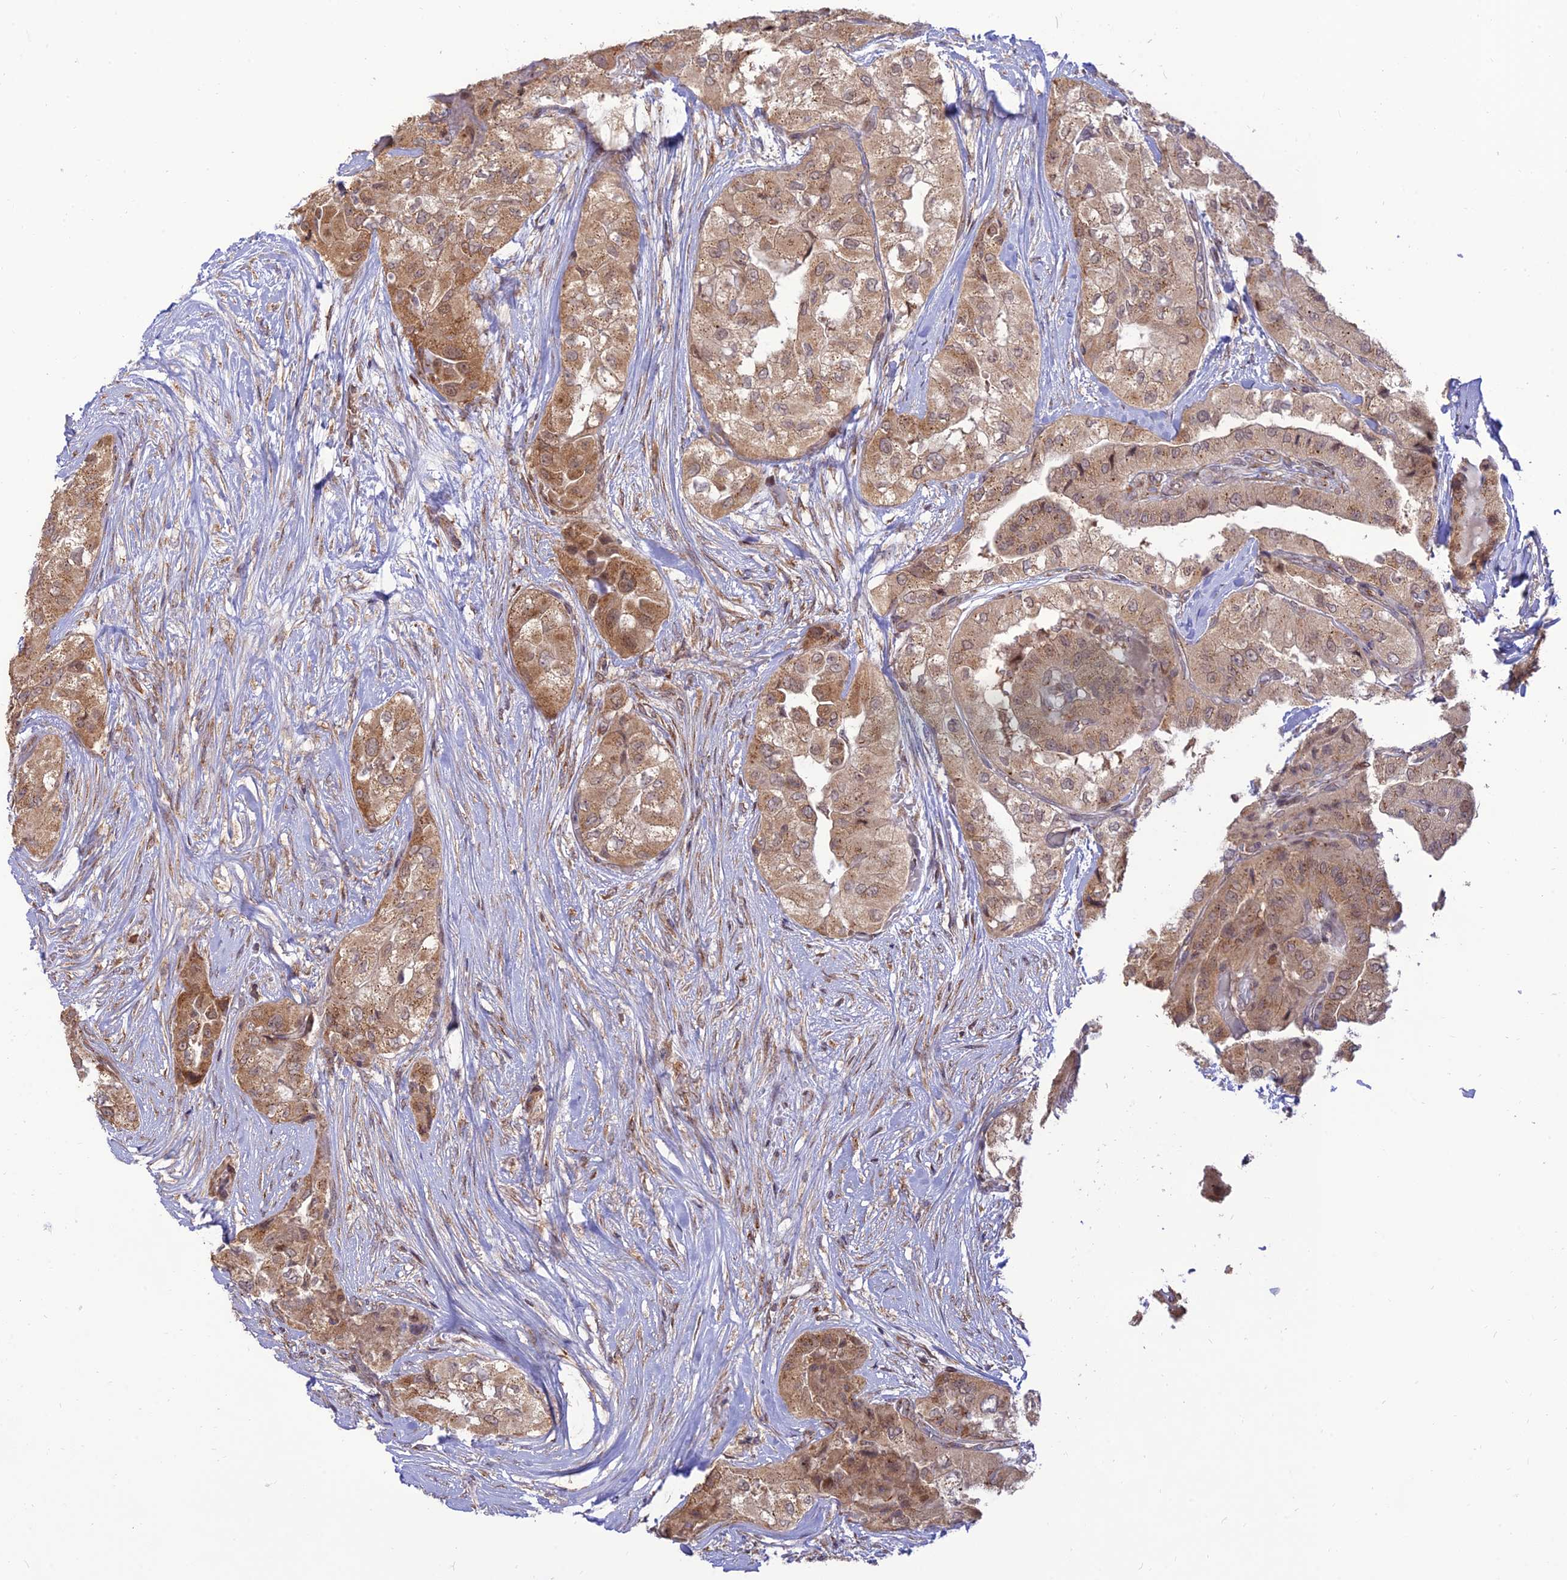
{"staining": {"intensity": "weak", "quantity": ">75%", "location": "cytoplasmic/membranous"}, "tissue": "thyroid cancer", "cell_type": "Tumor cells", "image_type": "cancer", "snomed": [{"axis": "morphology", "description": "Papillary adenocarcinoma, NOS"}, {"axis": "topography", "description": "Thyroid gland"}], "caption": "Immunohistochemistry (IHC) photomicrograph of papillary adenocarcinoma (thyroid) stained for a protein (brown), which demonstrates low levels of weak cytoplasmic/membranous staining in about >75% of tumor cells.", "gene": "GOLGA3", "patient": {"sex": "female", "age": 59}}